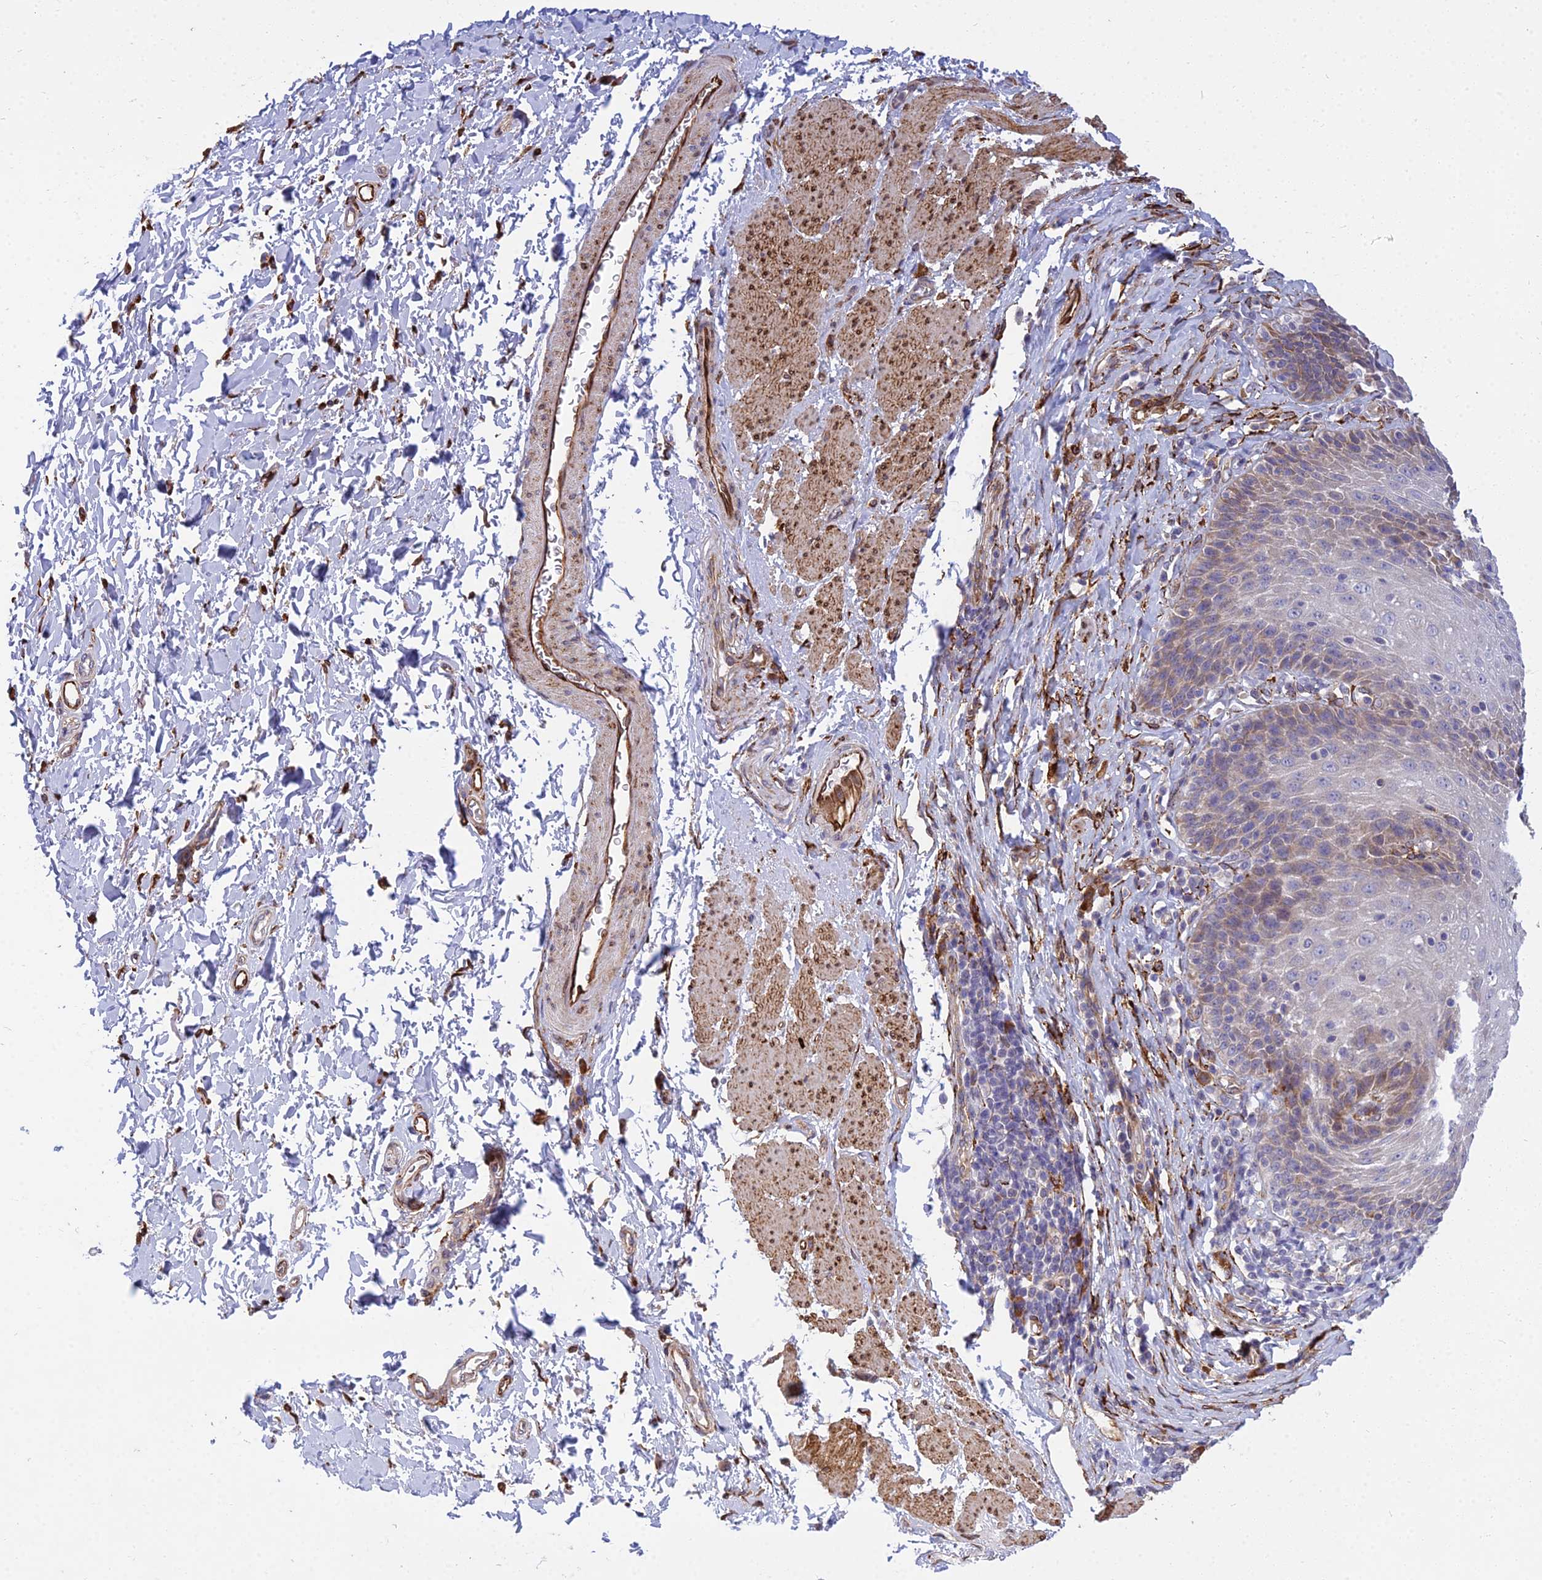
{"staining": {"intensity": "weak", "quantity": "25%-75%", "location": "cytoplasmic/membranous"}, "tissue": "esophagus", "cell_type": "Squamous epithelial cells", "image_type": "normal", "snomed": [{"axis": "morphology", "description": "Normal tissue, NOS"}, {"axis": "topography", "description": "Esophagus"}], "caption": "An image showing weak cytoplasmic/membranous expression in approximately 25%-75% of squamous epithelial cells in normal esophagus, as visualized by brown immunohistochemical staining.", "gene": "NDUFAF7", "patient": {"sex": "female", "age": 61}}